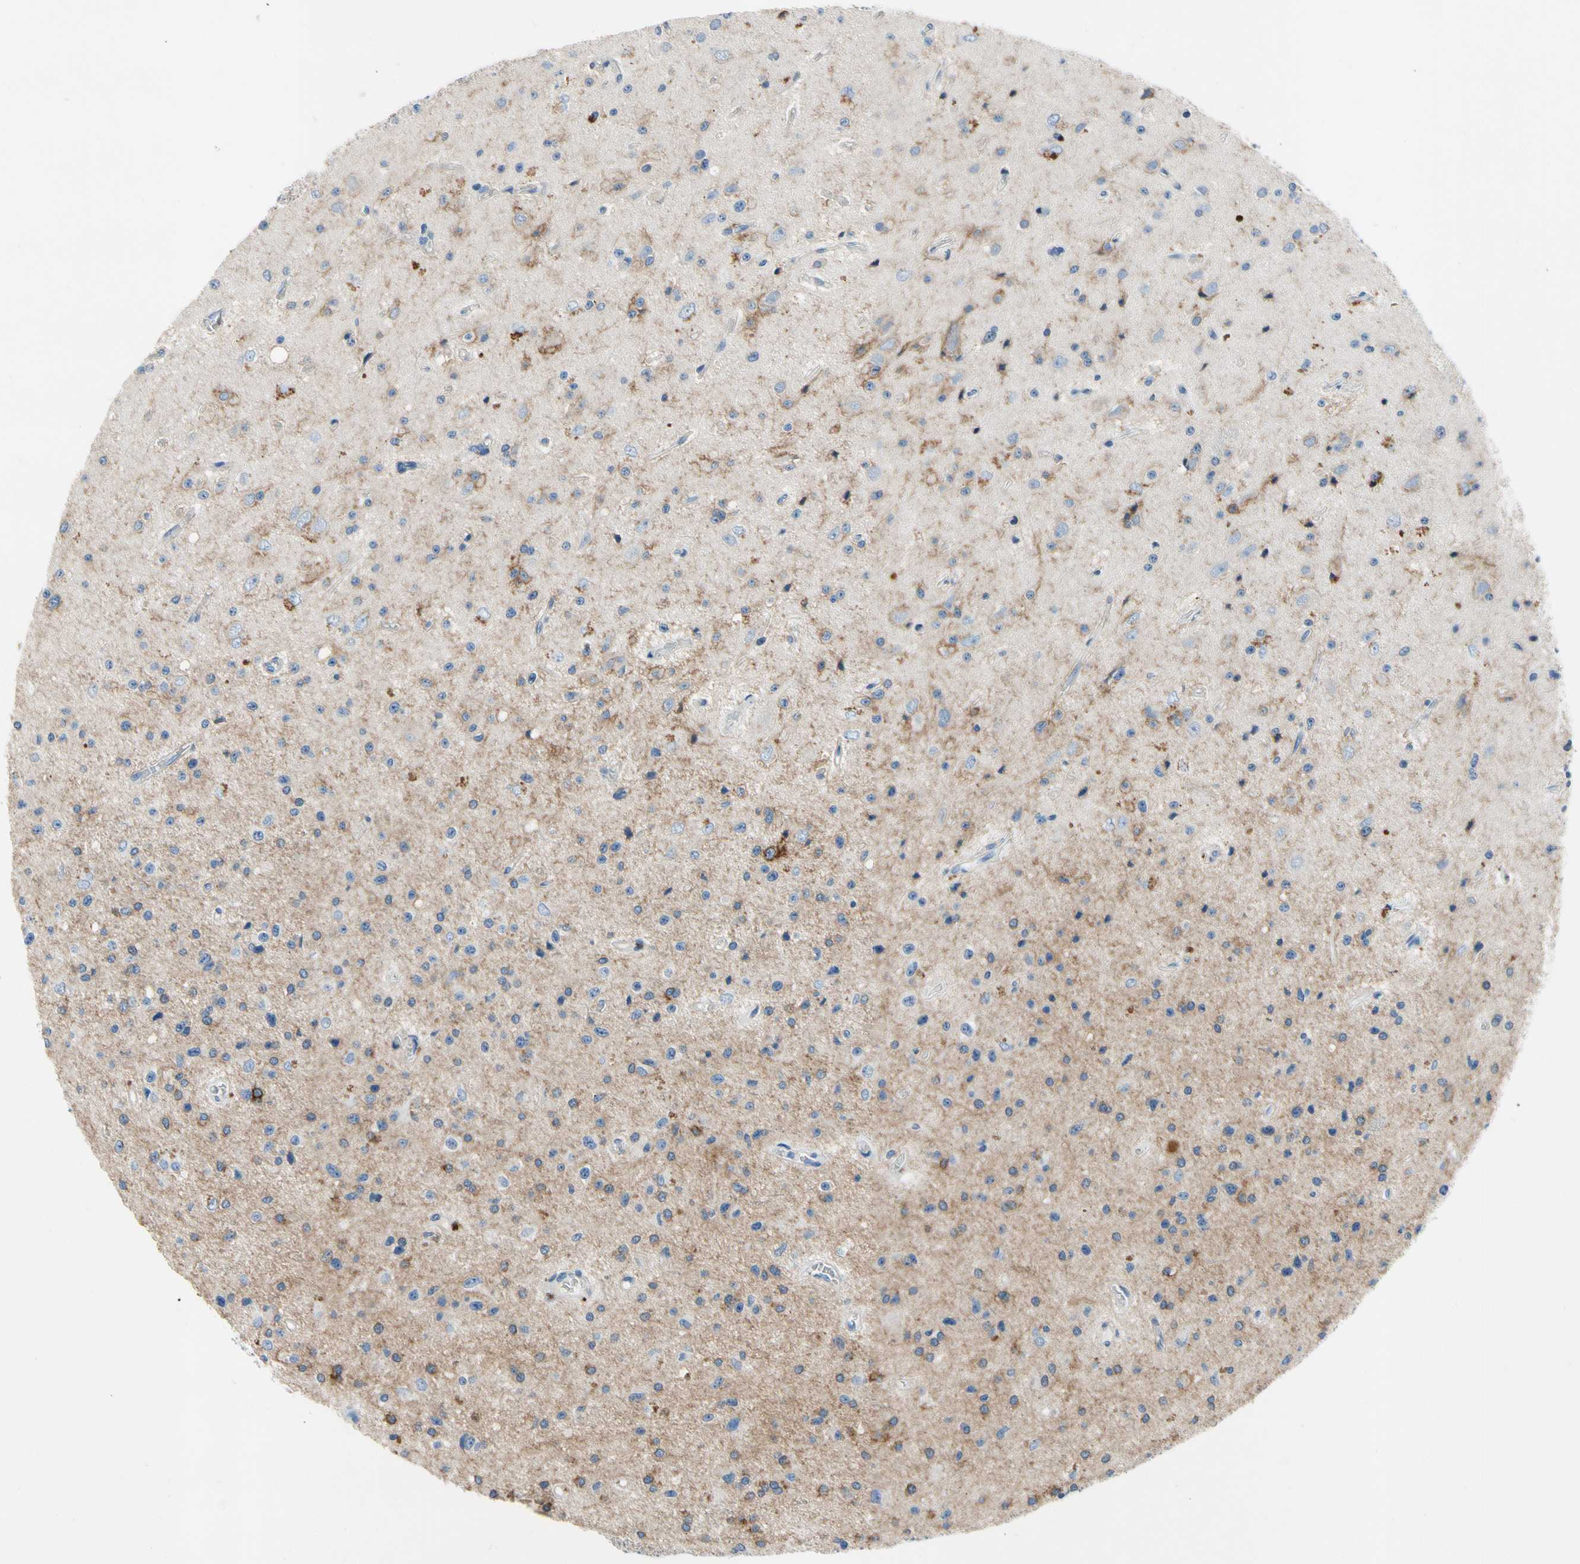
{"staining": {"intensity": "moderate", "quantity": "25%-75%", "location": "cytoplasmic/membranous"}, "tissue": "glioma", "cell_type": "Tumor cells", "image_type": "cancer", "snomed": [{"axis": "morphology", "description": "Glioma, malignant, Low grade"}, {"axis": "topography", "description": "Brain"}], "caption": "A high-resolution micrograph shows immunohistochemistry staining of glioma, which exhibits moderate cytoplasmic/membranous positivity in approximately 25%-75% of tumor cells.", "gene": "CA14", "patient": {"sex": "male", "age": 58}}